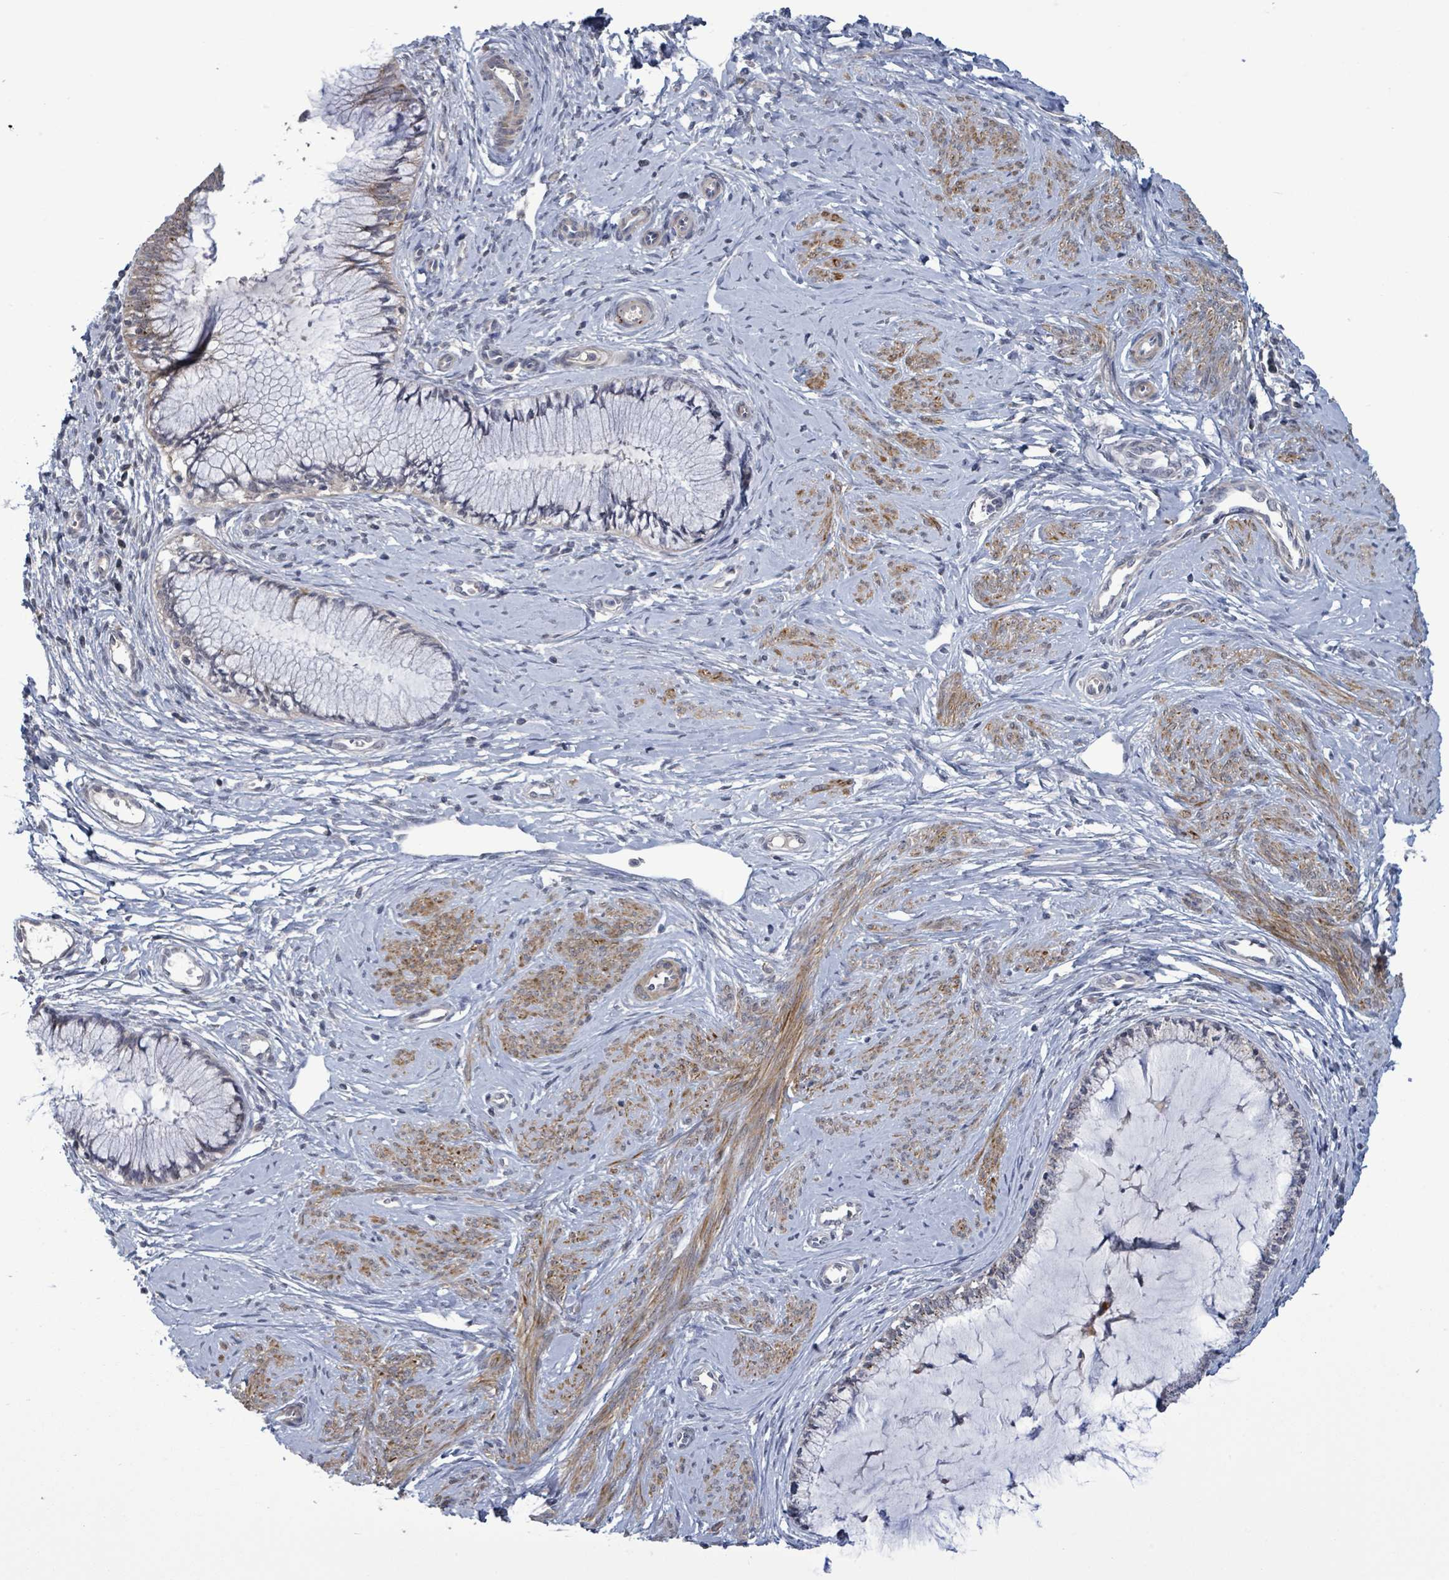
{"staining": {"intensity": "negative", "quantity": "none", "location": "none"}, "tissue": "cervical cancer", "cell_type": "Tumor cells", "image_type": "cancer", "snomed": [{"axis": "morphology", "description": "Adenocarcinoma, NOS"}, {"axis": "topography", "description": "Cervix"}], "caption": "Immunohistochemical staining of human cervical cancer (adenocarcinoma) displays no significant staining in tumor cells.", "gene": "AMMECR1", "patient": {"sex": "female", "age": 36}}